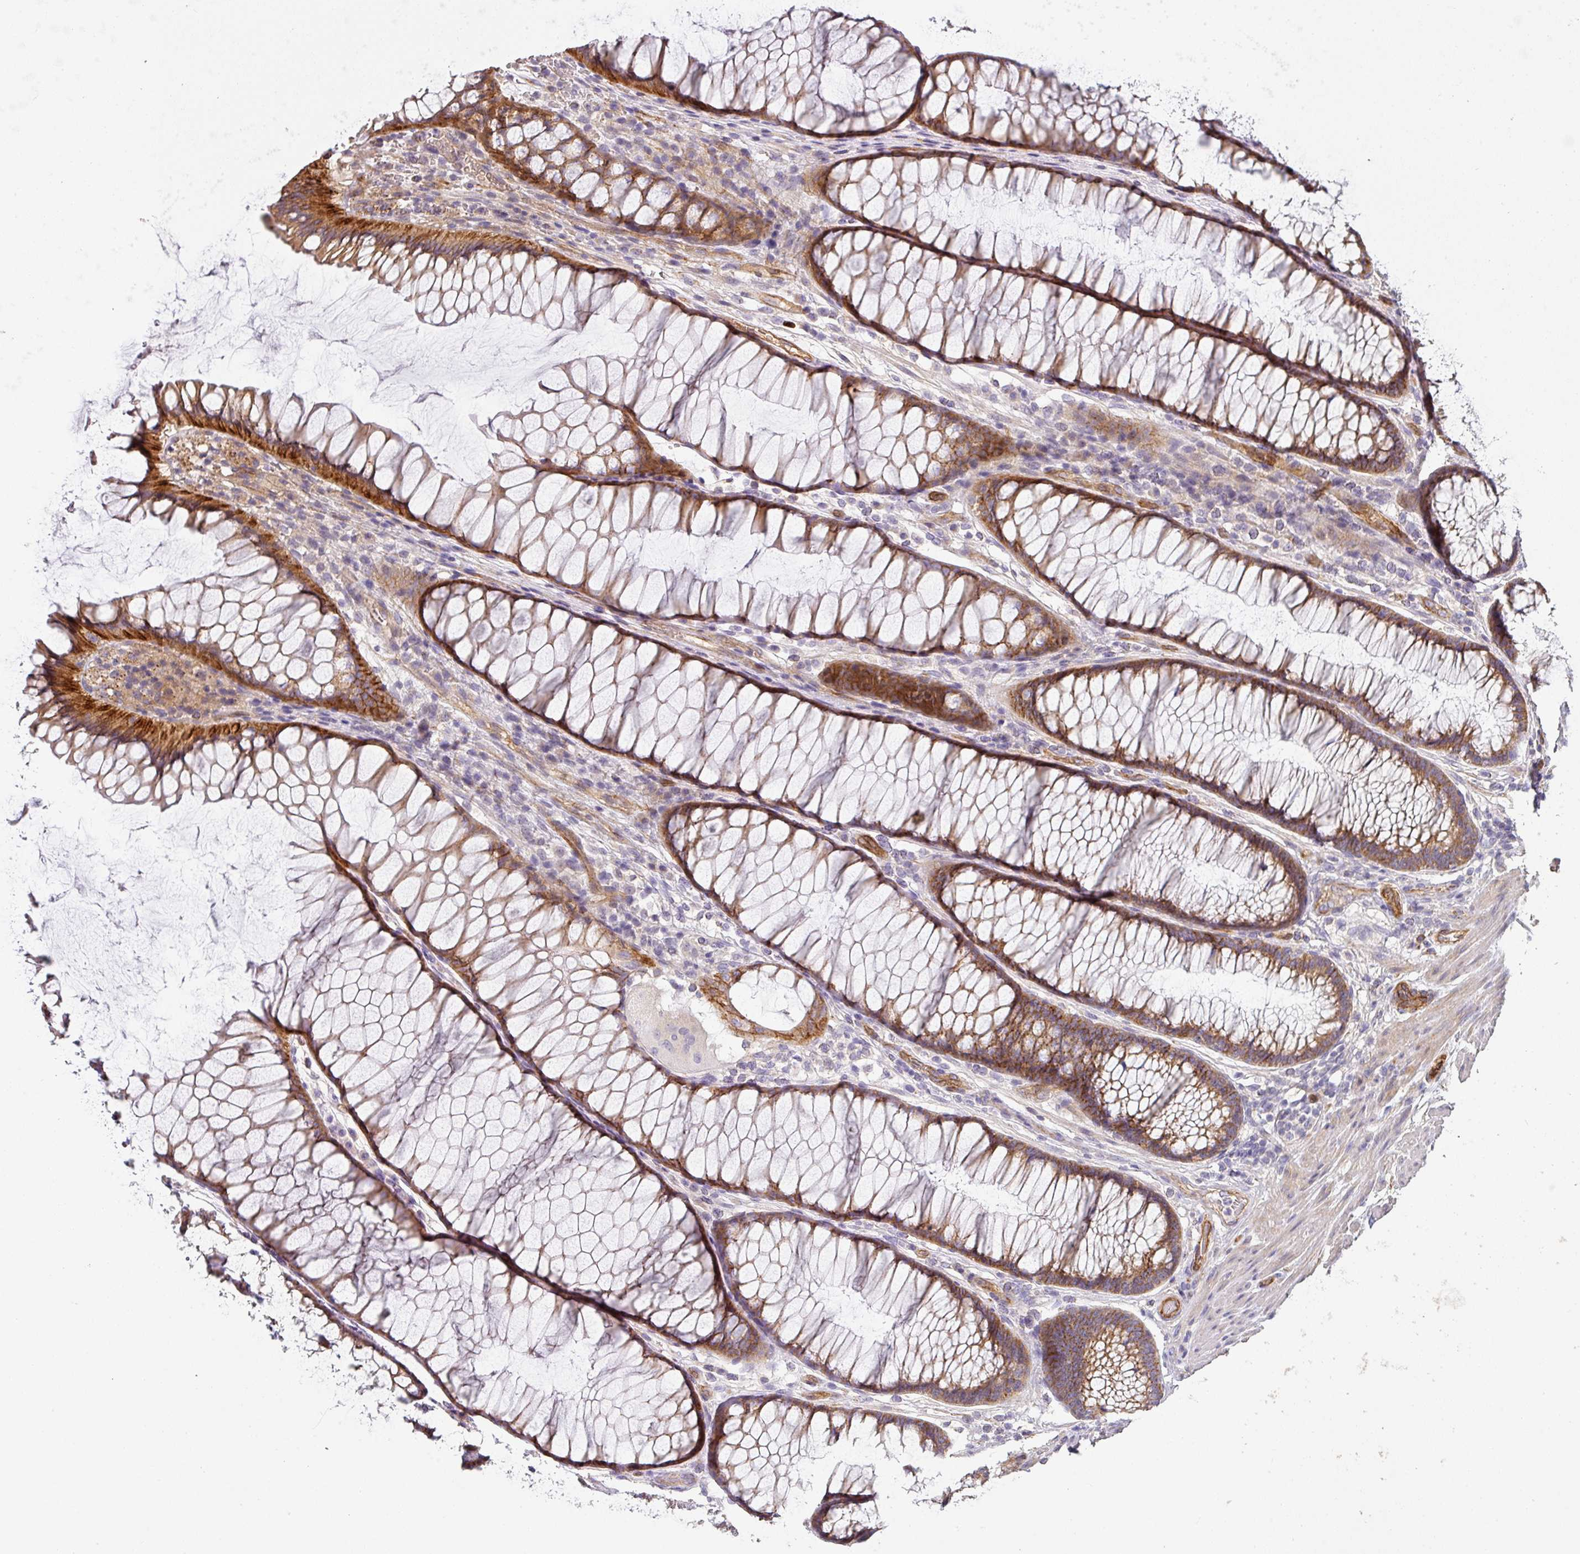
{"staining": {"intensity": "moderate", "quantity": ">75%", "location": "cytoplasmic/membranous"}, "tissue": "colon", "cell_type": "Endothelial cells", "image_type": "normal", "snomed": [{"axis": "morphology", "description": "Normal tissue, NOS"}, {"axis": "topography", "description": "Colon"}], "caption": "A high-resolution photomicrograph shows immunohistochemistry (IHC) staining of normal colon, which shows moderate cytoplasmic/membranous positivity in approximately >75% of endothelial cells. Immunohistochemistry (ihc) stains the protein in brown and the nuclei are stained blue.", "gene": "PCDH1", "patient": {"sex": "female", "age": 82}}